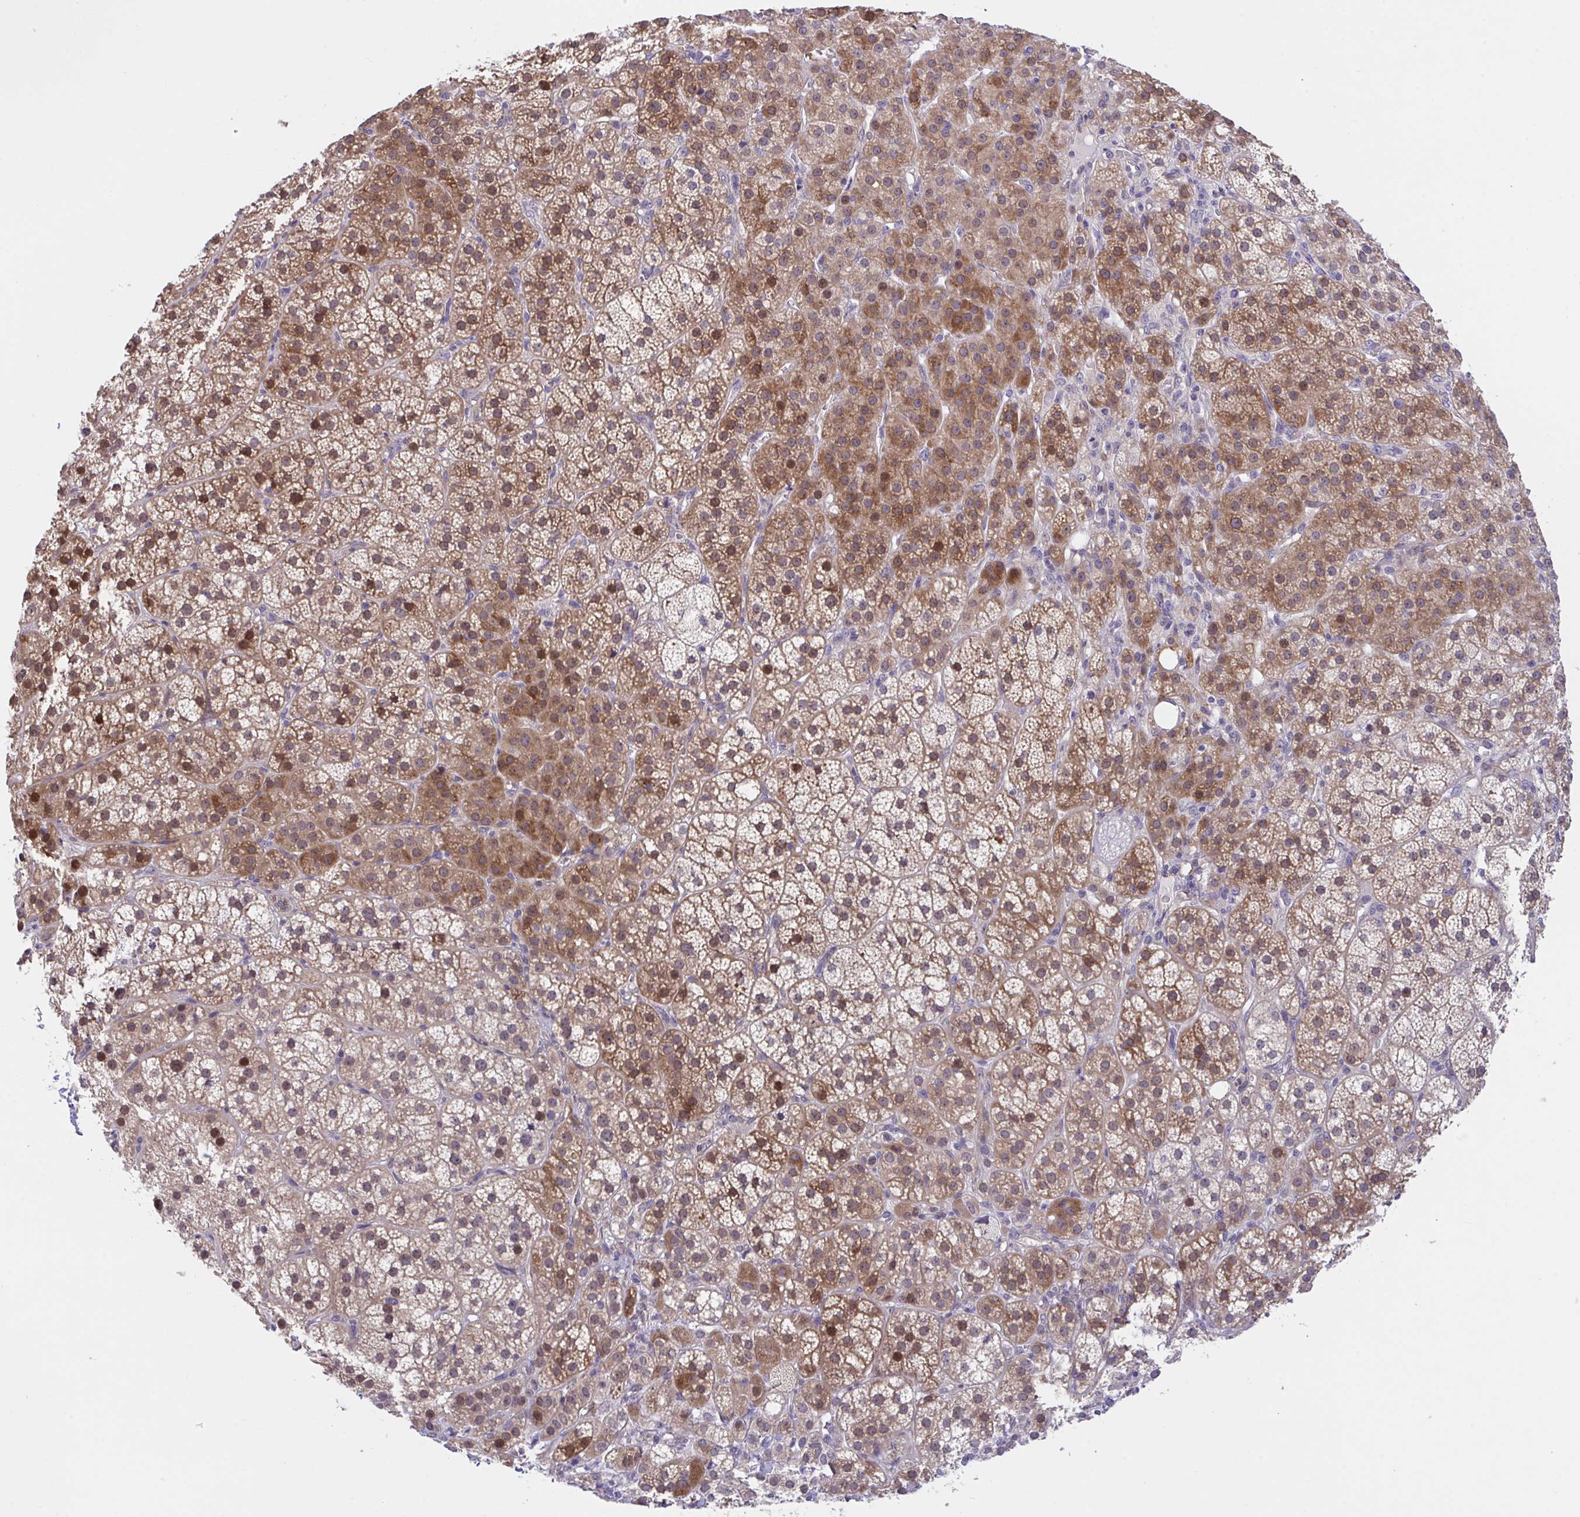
{"staining": {"intensity": "moderate", "quantity": ">75%", "location": "cytoplasmic/membranous,nuclear"}, "tissue": "adrenal gland", "cell_type": "Glandular cells", "image_type": "normal", "snomed": [{"axis": "morphology", "description": "Normal tissue, NOS"}, {"axis": "topography", "description": "Adrenal gland"}], "caption": "Immunohistochemistry image of unremarkable adrenal gland: adrenal gland stained using IHC displays medium levels of moderate protein expression localized specifically in the cytoplasmic/membranous,nuclear of glandular cells, appearing as a cytoplasmic/membranous,nuclear brown color.", "gene": "RHOXF1", "patient": {"sex": "female", "age": 60}}